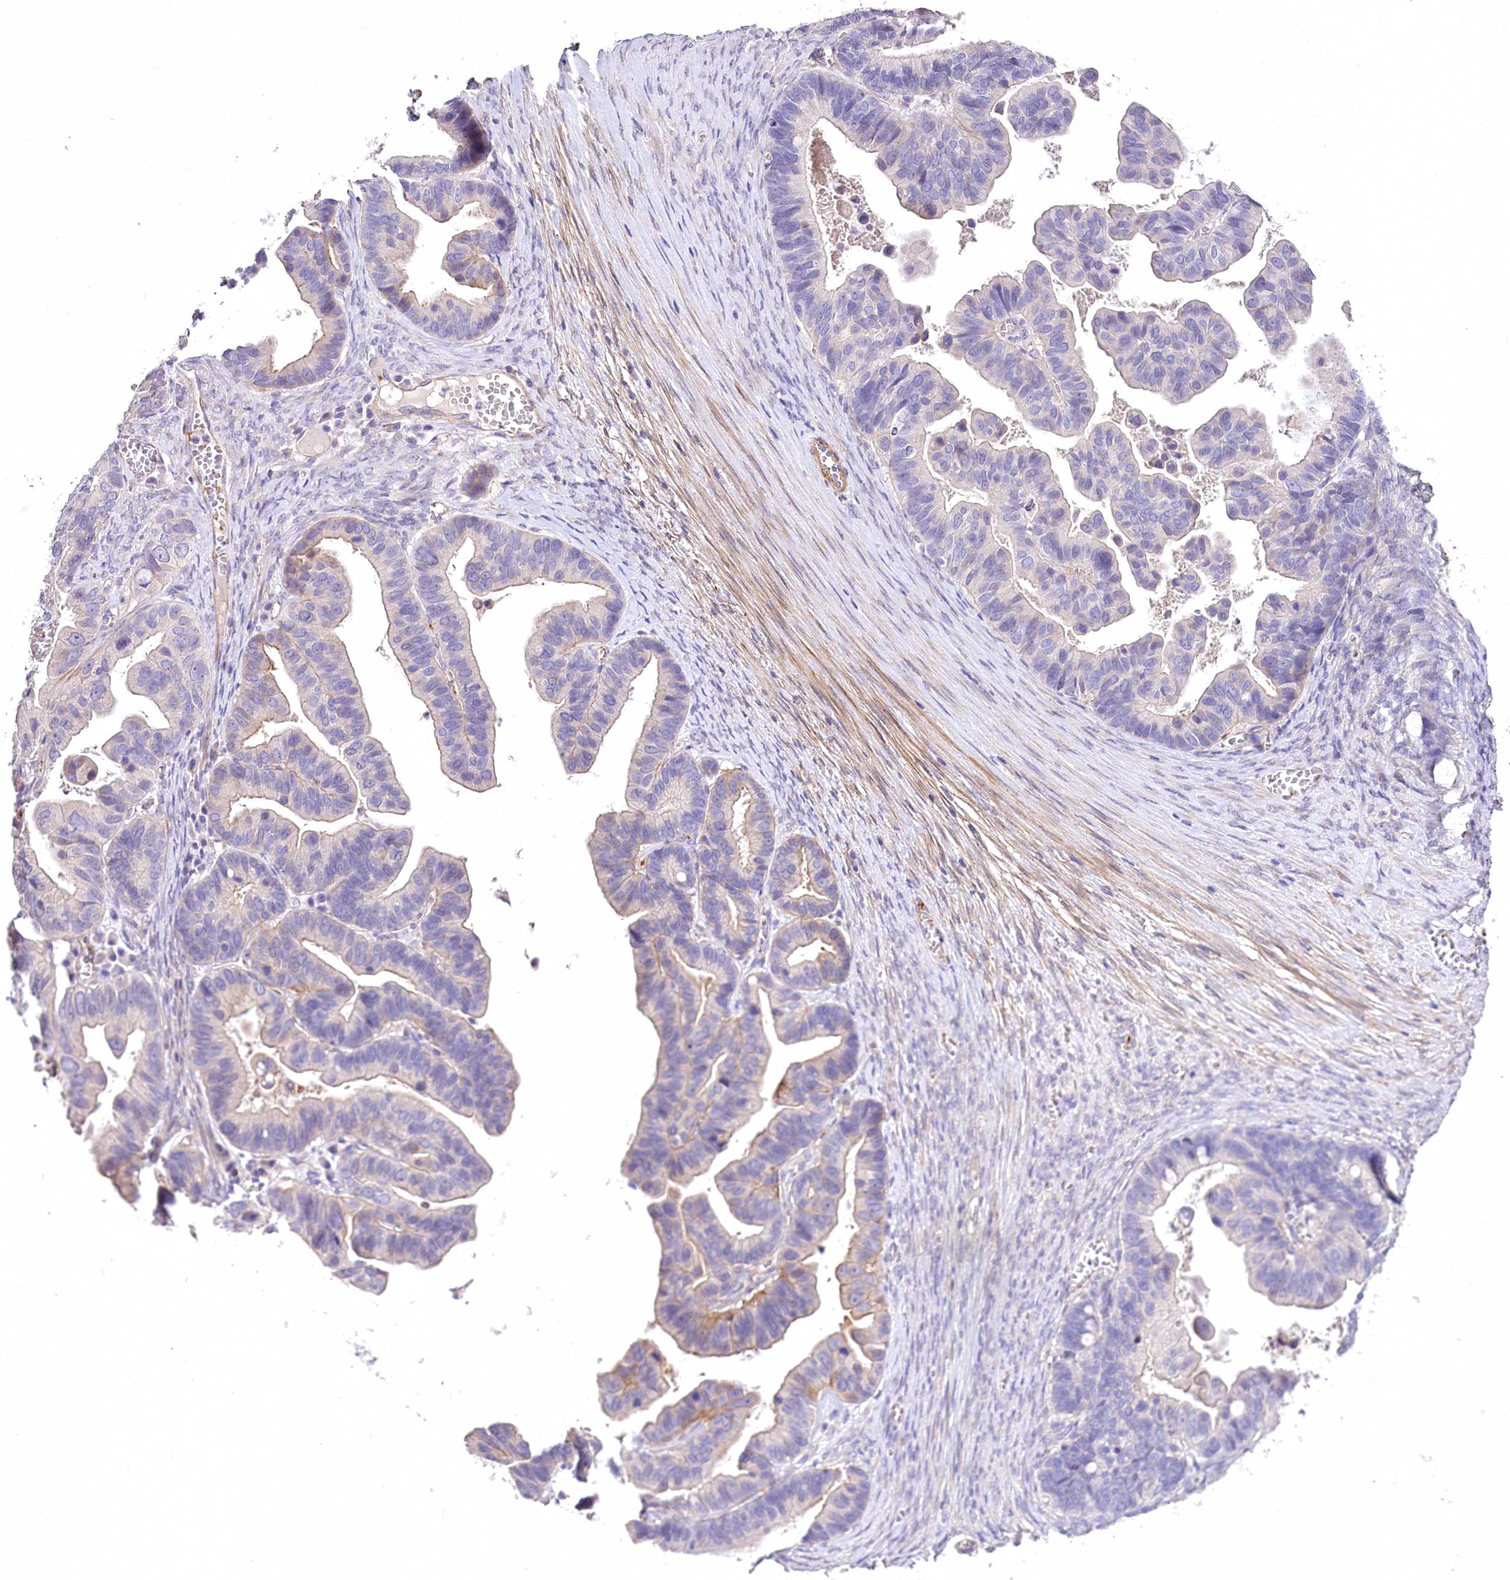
{"staining": {"intensity": "weak", "quantity": "<25%", "location": "cytoplasmic/membranous"}, "tissue": "ovarian cancer", "cell_type": "Tumor cells", "image_type": "cancer", "snomed": [{"axis": "morphology", "description": "Cystadenocarcinoma, serous, NOS"}, {"axis": "topography", "description": "Ovary"}], "caption": "Immunohistochemistry histopathology image of neoplastic tissue: human ovarian serous cystadenocarcinoma stained with DAB (3,3'-diaminobenzidine) reveals no significant protein positivity in tumor cells.", "gene": "RDH16", "patient": {"sex": "female", "age": 56}}